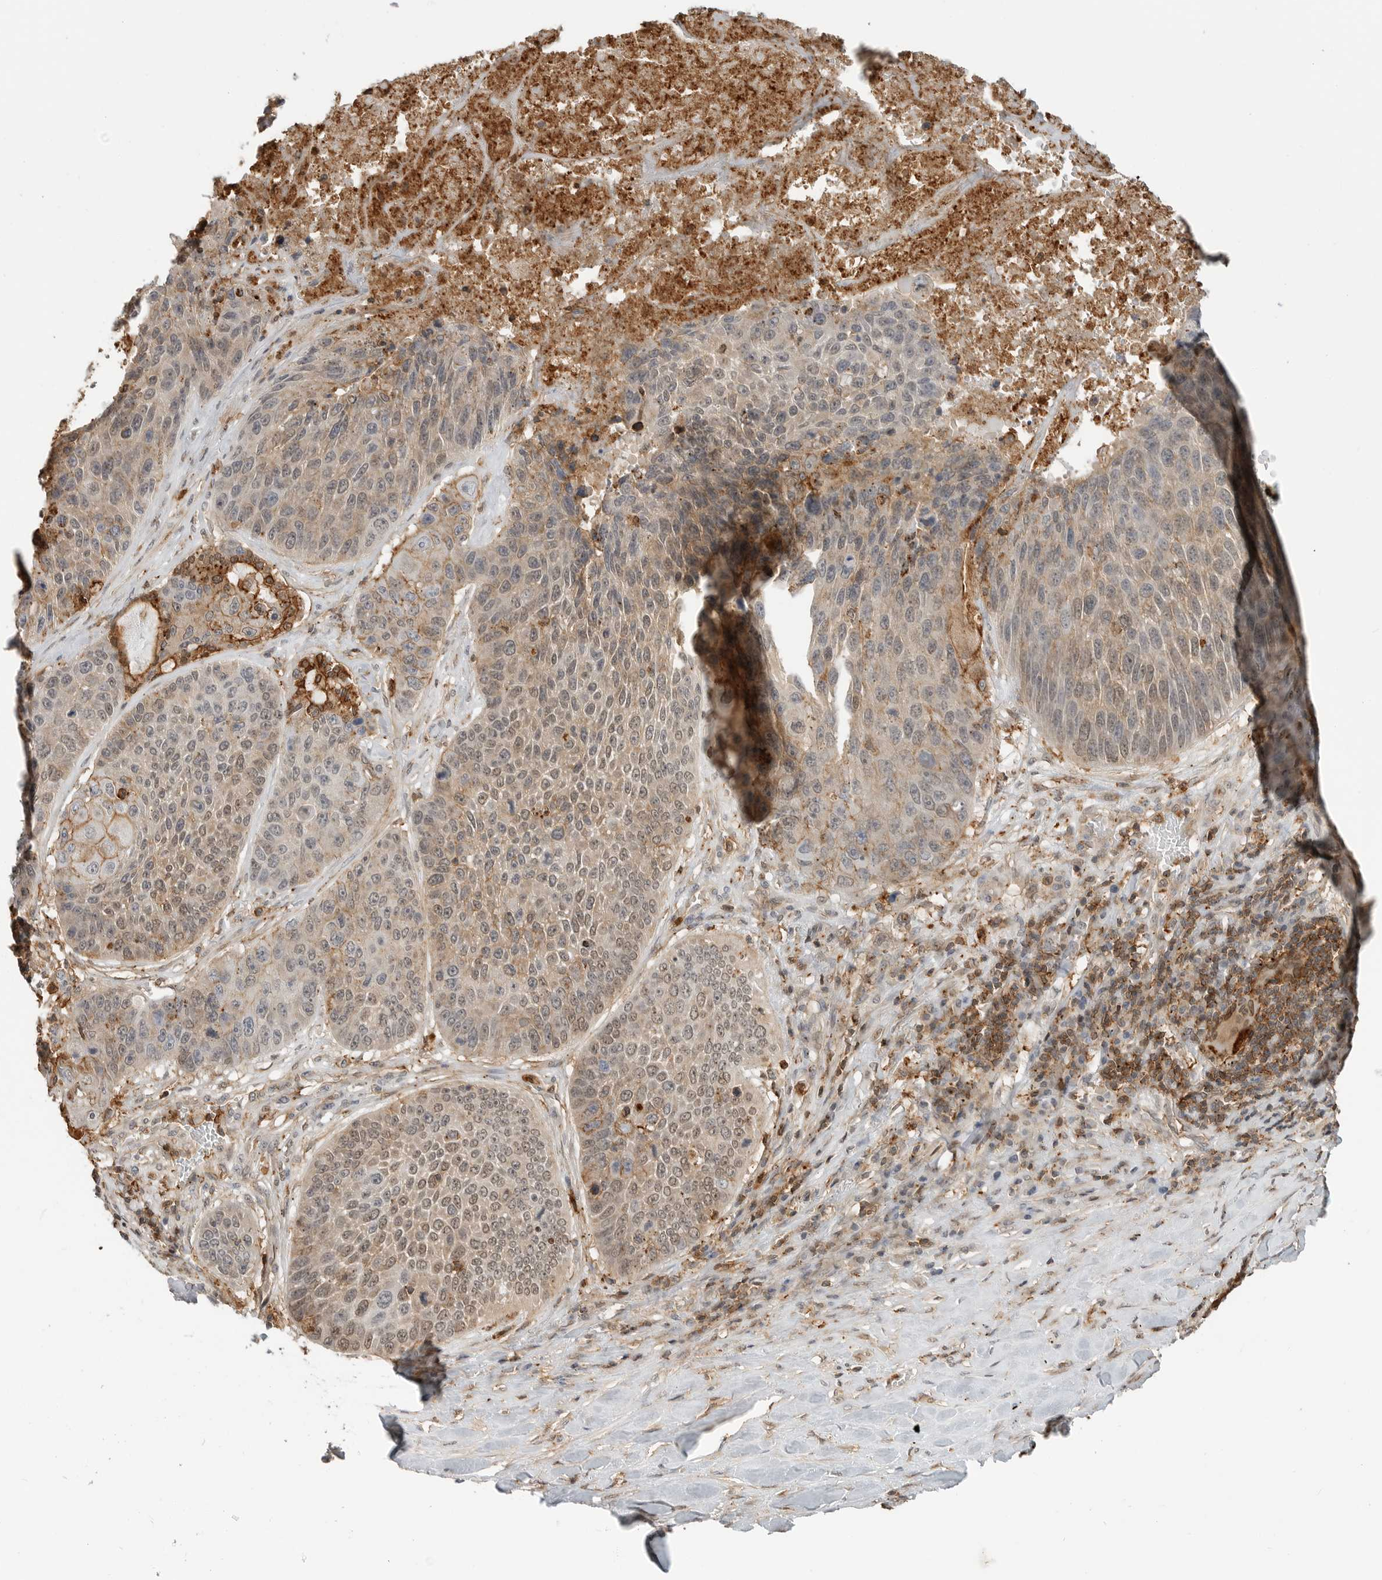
{"staining": {"intensity": "weak", "quantity": ">75%", "location": "cytoplasmic/membranous,nuclear"}, "tissue": "lung cancer", "cell_type": "Tumor cells", "image_type": "cancer", "snomed": [{"axis": "morphology", "description": "Squamous cell carcinoma, NOS"}, {"axis": "topography", "description": "Lung"}], "caption": "Immunohistochemical staining of human squamous cell carcinoma (lung) reveals low levels of weak cytoplasmic/membranous and nuclear expression in approximately >75% of tumor cells.", "gene": "ANXA11", "patient": {"sex": "male", "age": 61}}